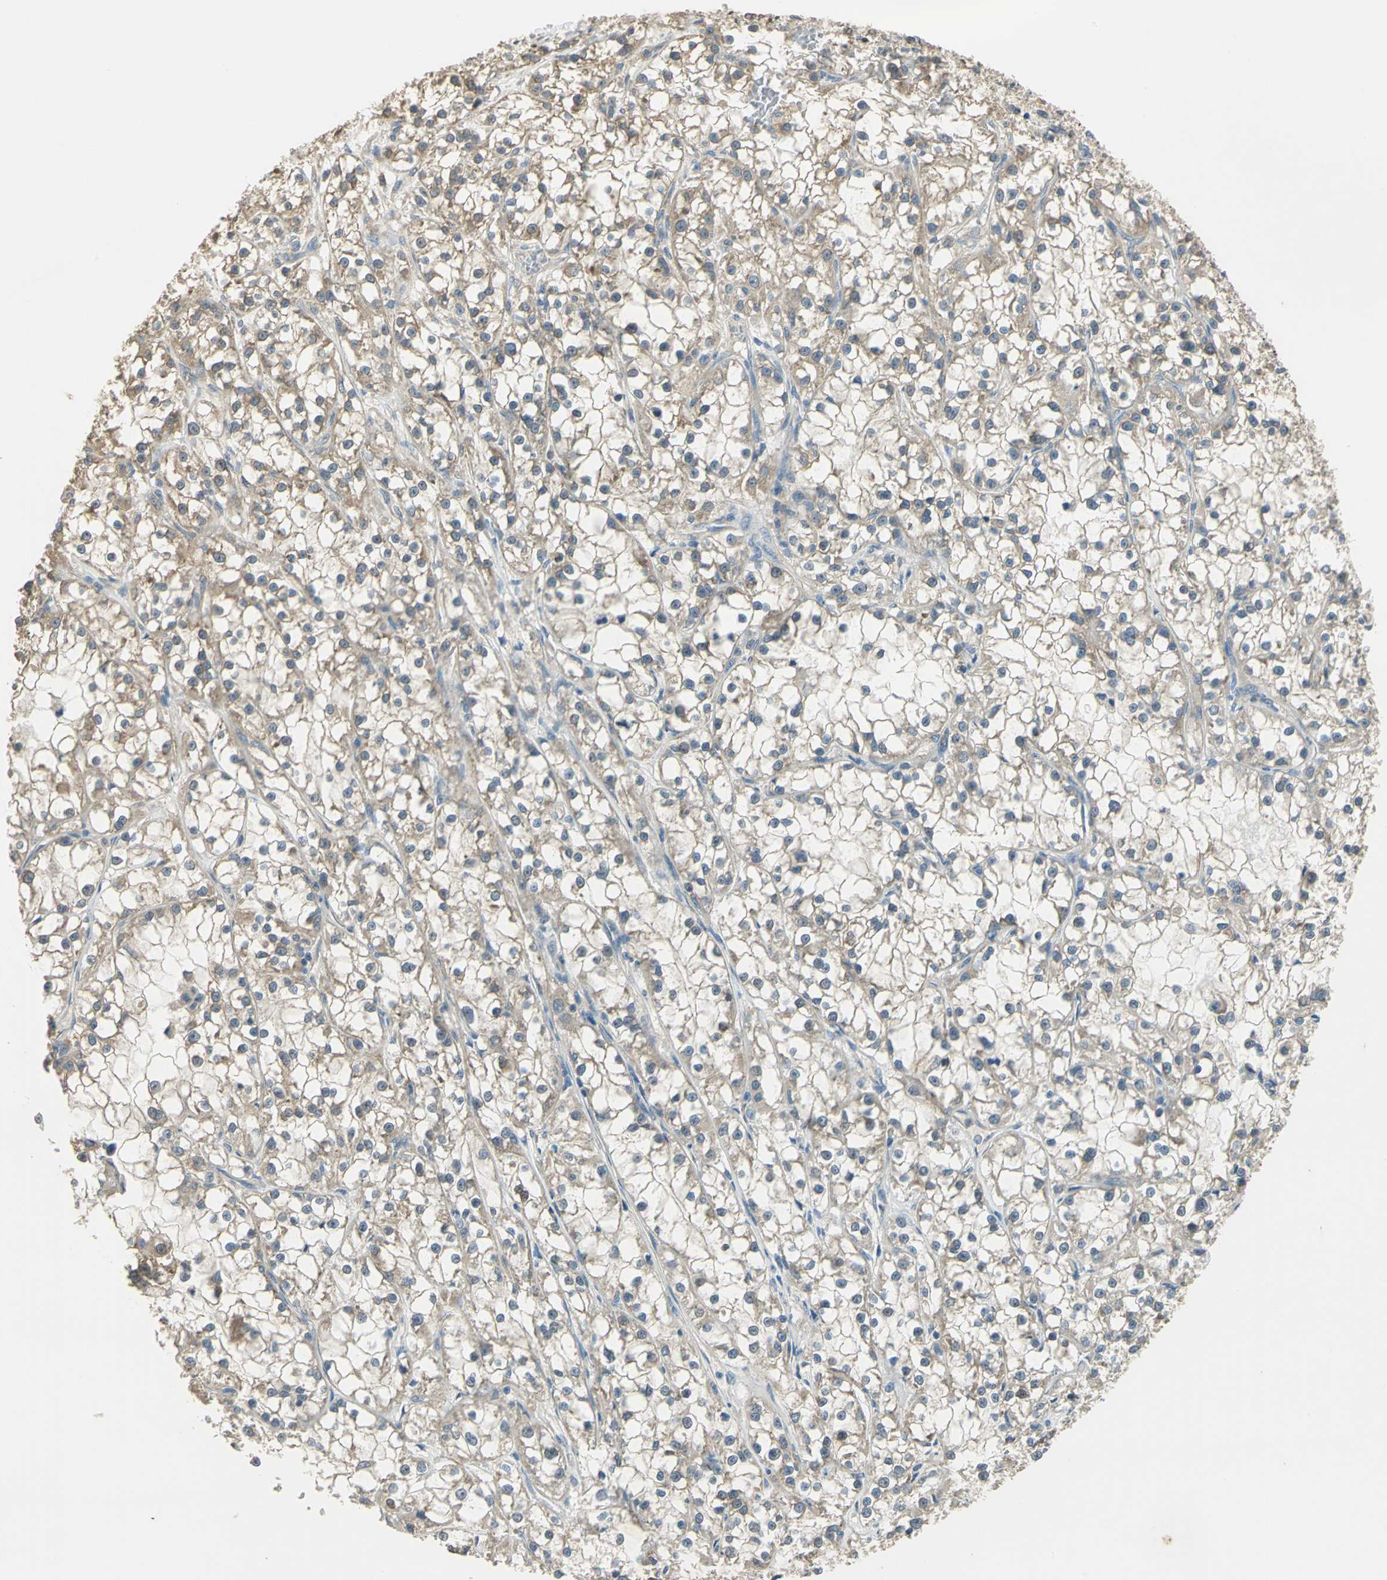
{"staining": {"intensity": "moderate", "quantity": ">75%", "location": "cytoplasmic/membranous"}, "tissue": "renal cancer", "cell_type": "Tumor cells", "image_type": "cancer", "snomed": [{"axis": "morphology", "description": "Adenocarcinoma, NOS"}, {"axis": "topography", "description": "Kidney"}], "caption": "This image exhibits adenocarcinoma (renal) stained with immunohistochemistry to label a protein in brown. The cytoplasmic/membranous of tumor cells show moderate positivity for the protein. Nuclei are counter-stained blue.", "gene": "SHC2", "patient": {"sex": "female", "age": 52}}